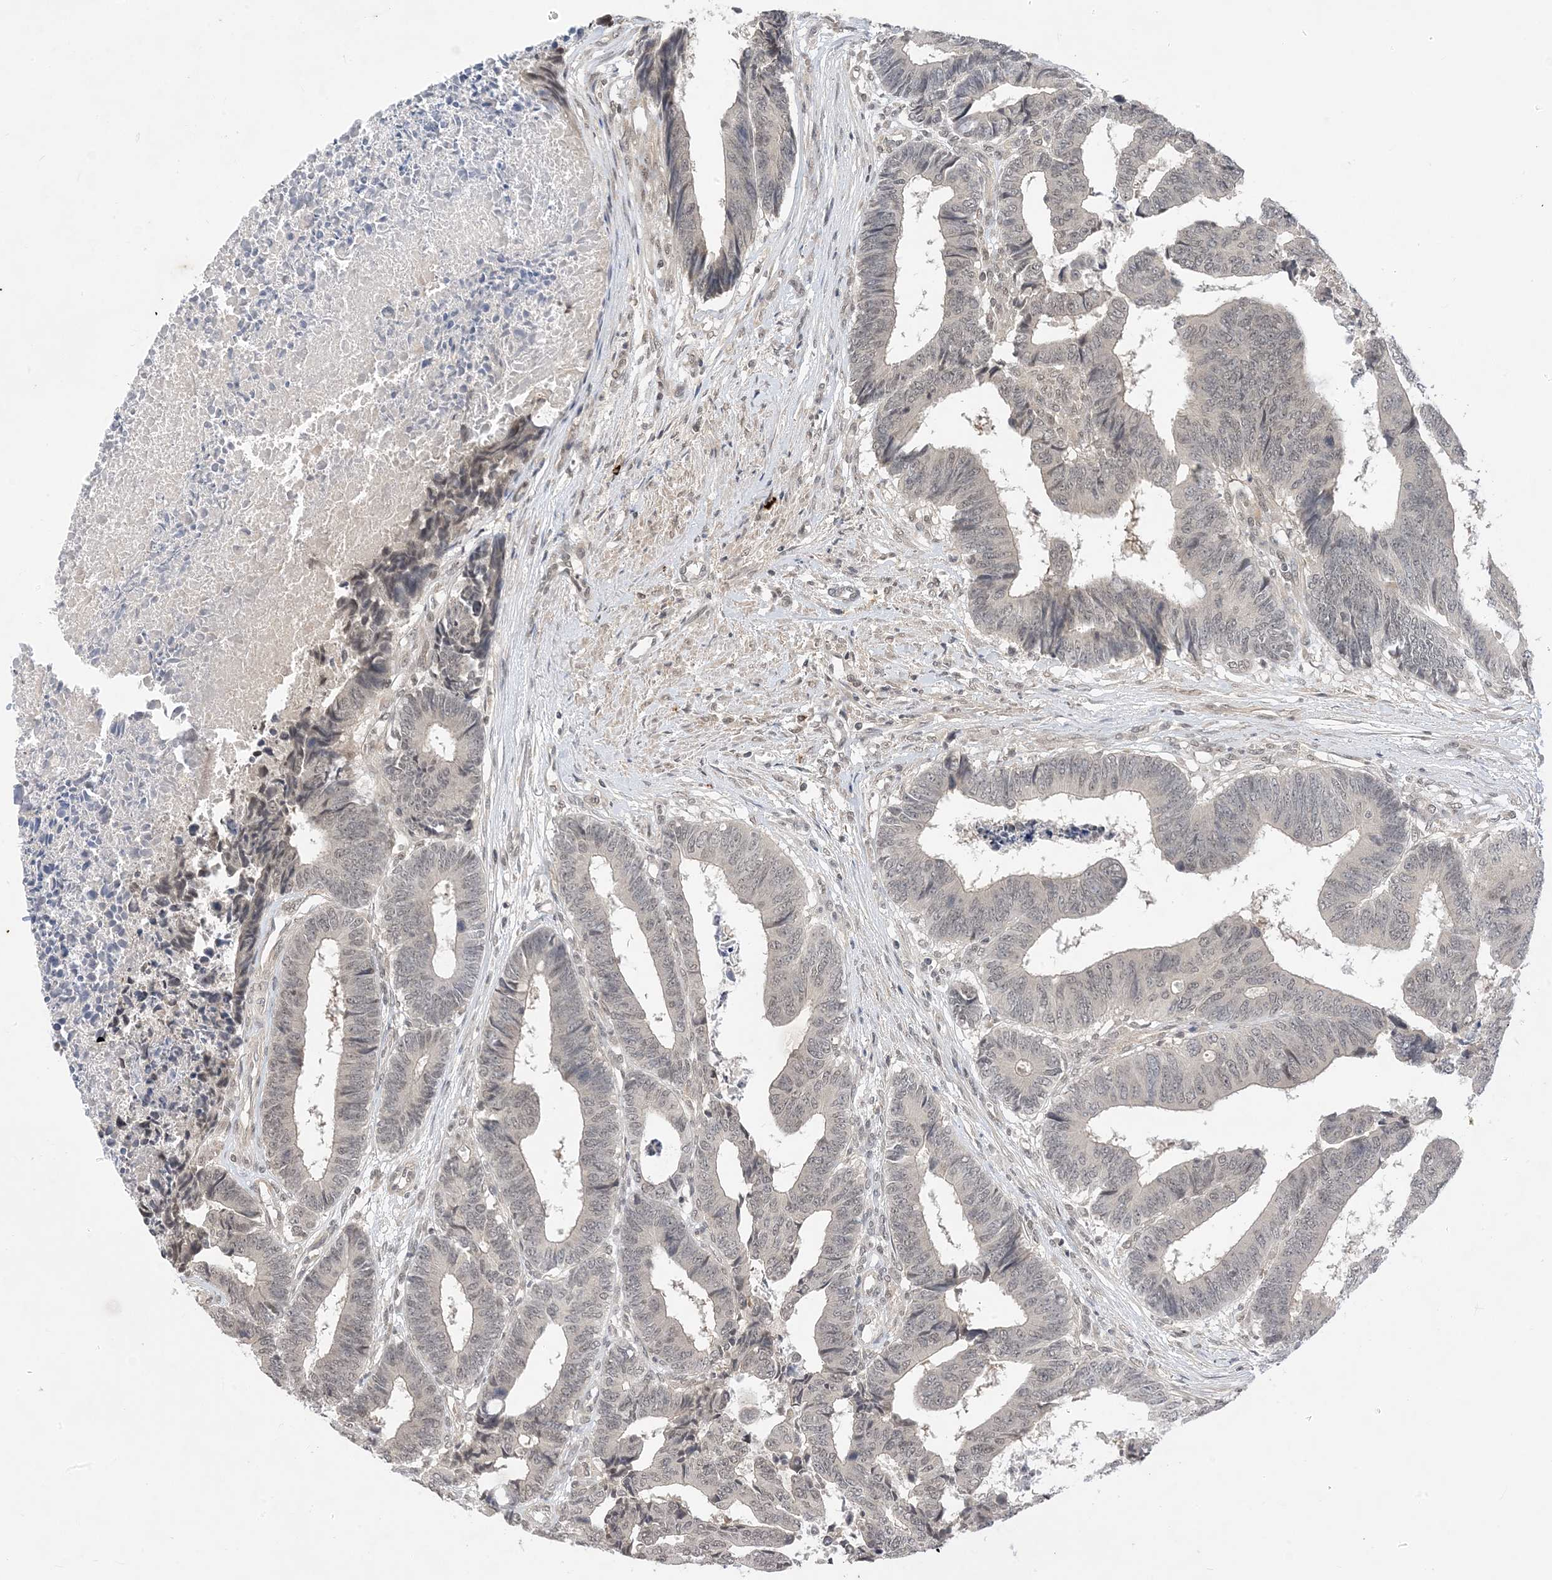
{"staining": {"intensity": "weak", "quantity": "<25%", "location": "nuclear"}, "tissue": "colorectal cancer", "cell_type": "Tumor cells", "image_type": "cancer", "snomed": [{"axis": "morphology", "description": "Adenocarcinoma, NOS"}, {"axis": "topography", "description": "Rectum"}], "caption": "This is an immunohistochemistry (IHC) photomicrograph of human adenocarcinoma (colorectal). There is no staining in tumor cells.", "gene": "RANBP9", "patient": {"sex": "male", "age": 84}}